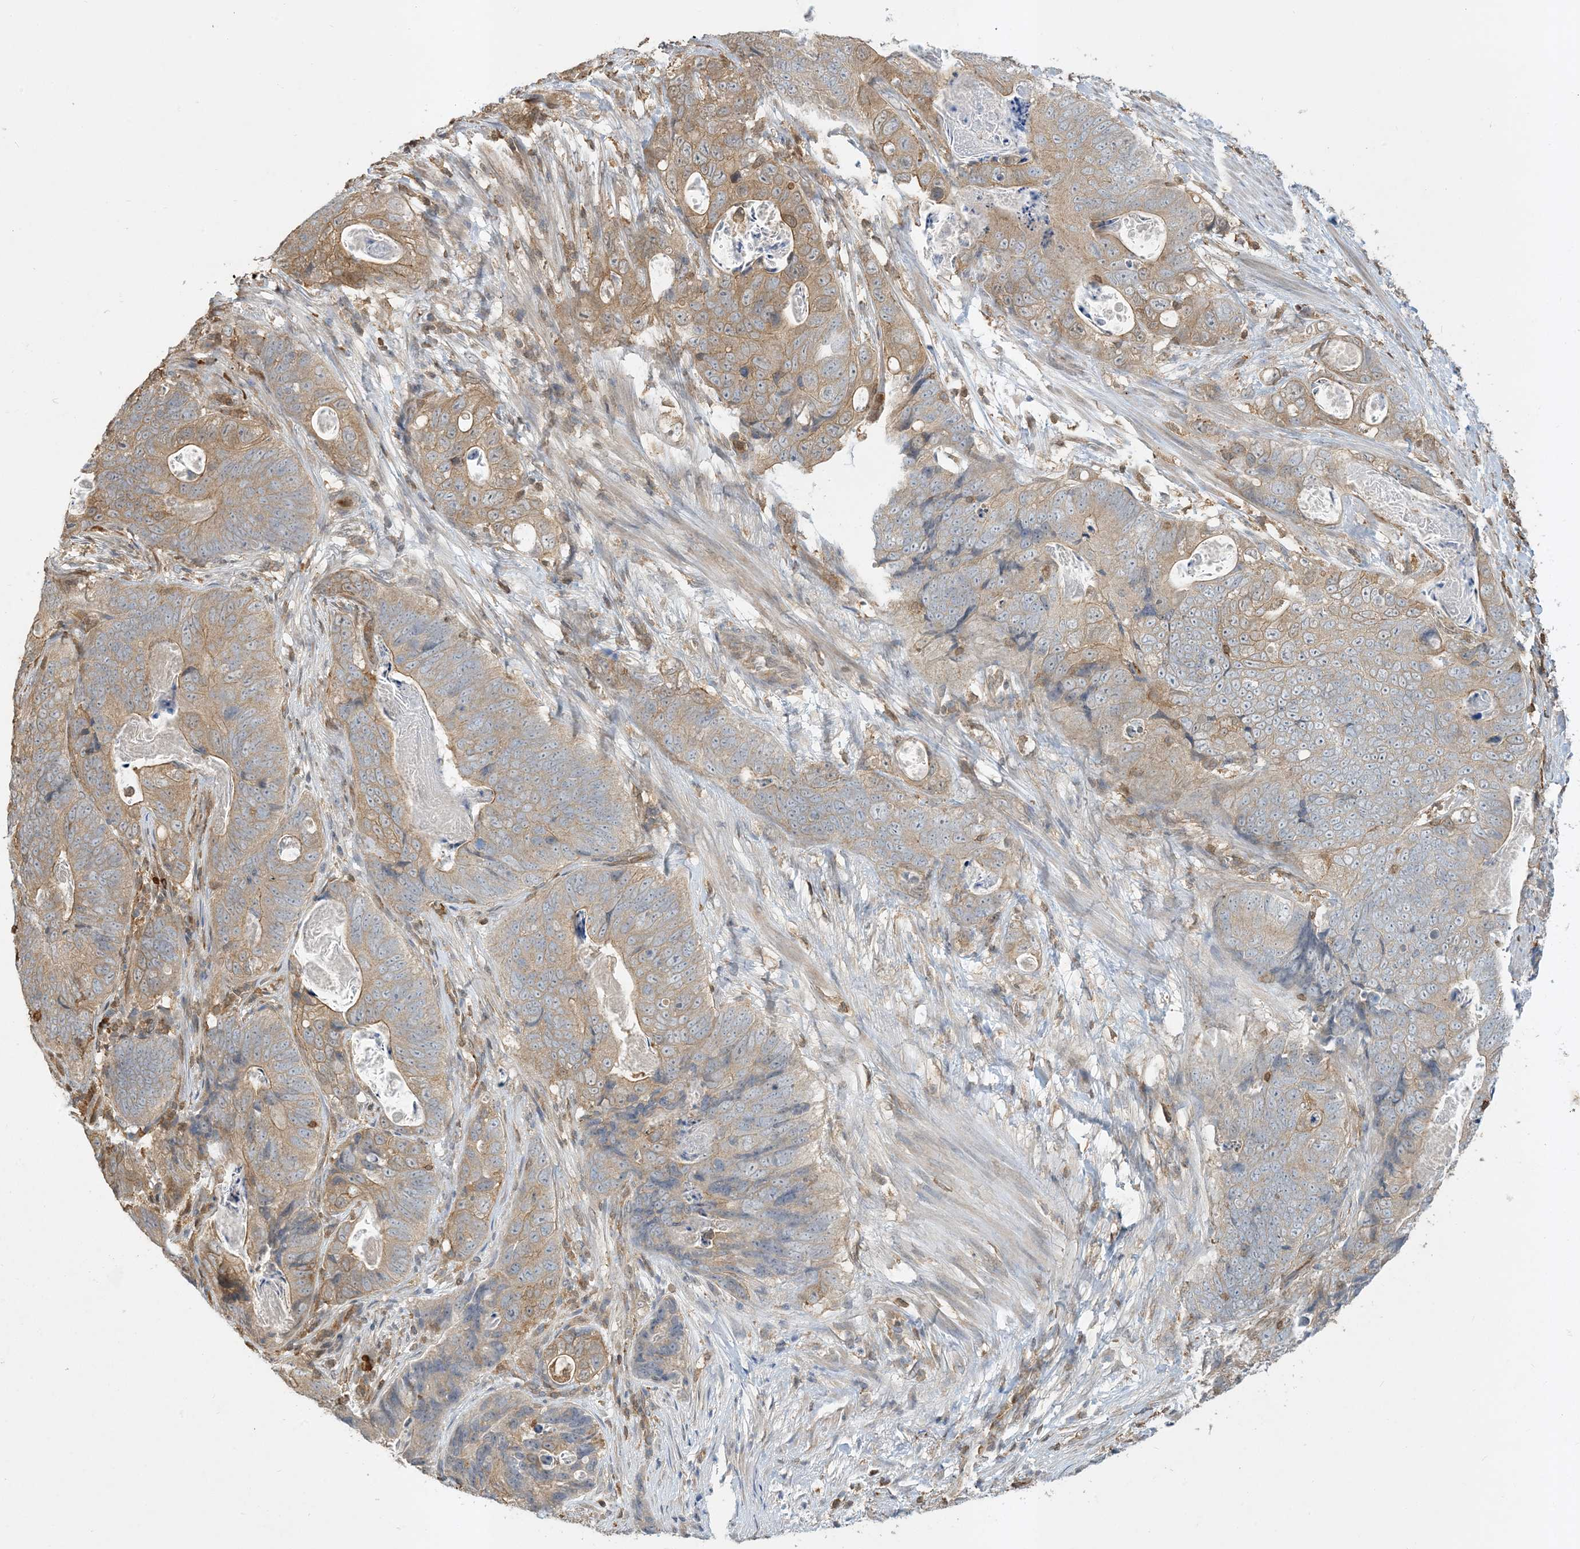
{"staining": {"intensity": "moderate", "quantity": "25%-75%", "location": "cytoplasmic/membranous"}, "tissue": "stomach cancer", "cell_type": "Tumor cells", "image_type": "cancer", "snomed": [{"axis": "morphology", "description": "Normal tissue, NOS"}, {"axis": "morphology", "description": "Adenocarcinoma, NOS"}, {"axis": "topography", "description": "Stomach"}], "caption": "Immunohistochemical staining of stomach cancer (adenocarcinoma) reveals medium levels of moderate cytoplasmic/membranous protein positivity in approximately 25%-75% of tumor cells.", "gene": "TMSB4X", "patient": {"sex": "female", "age": 89}}